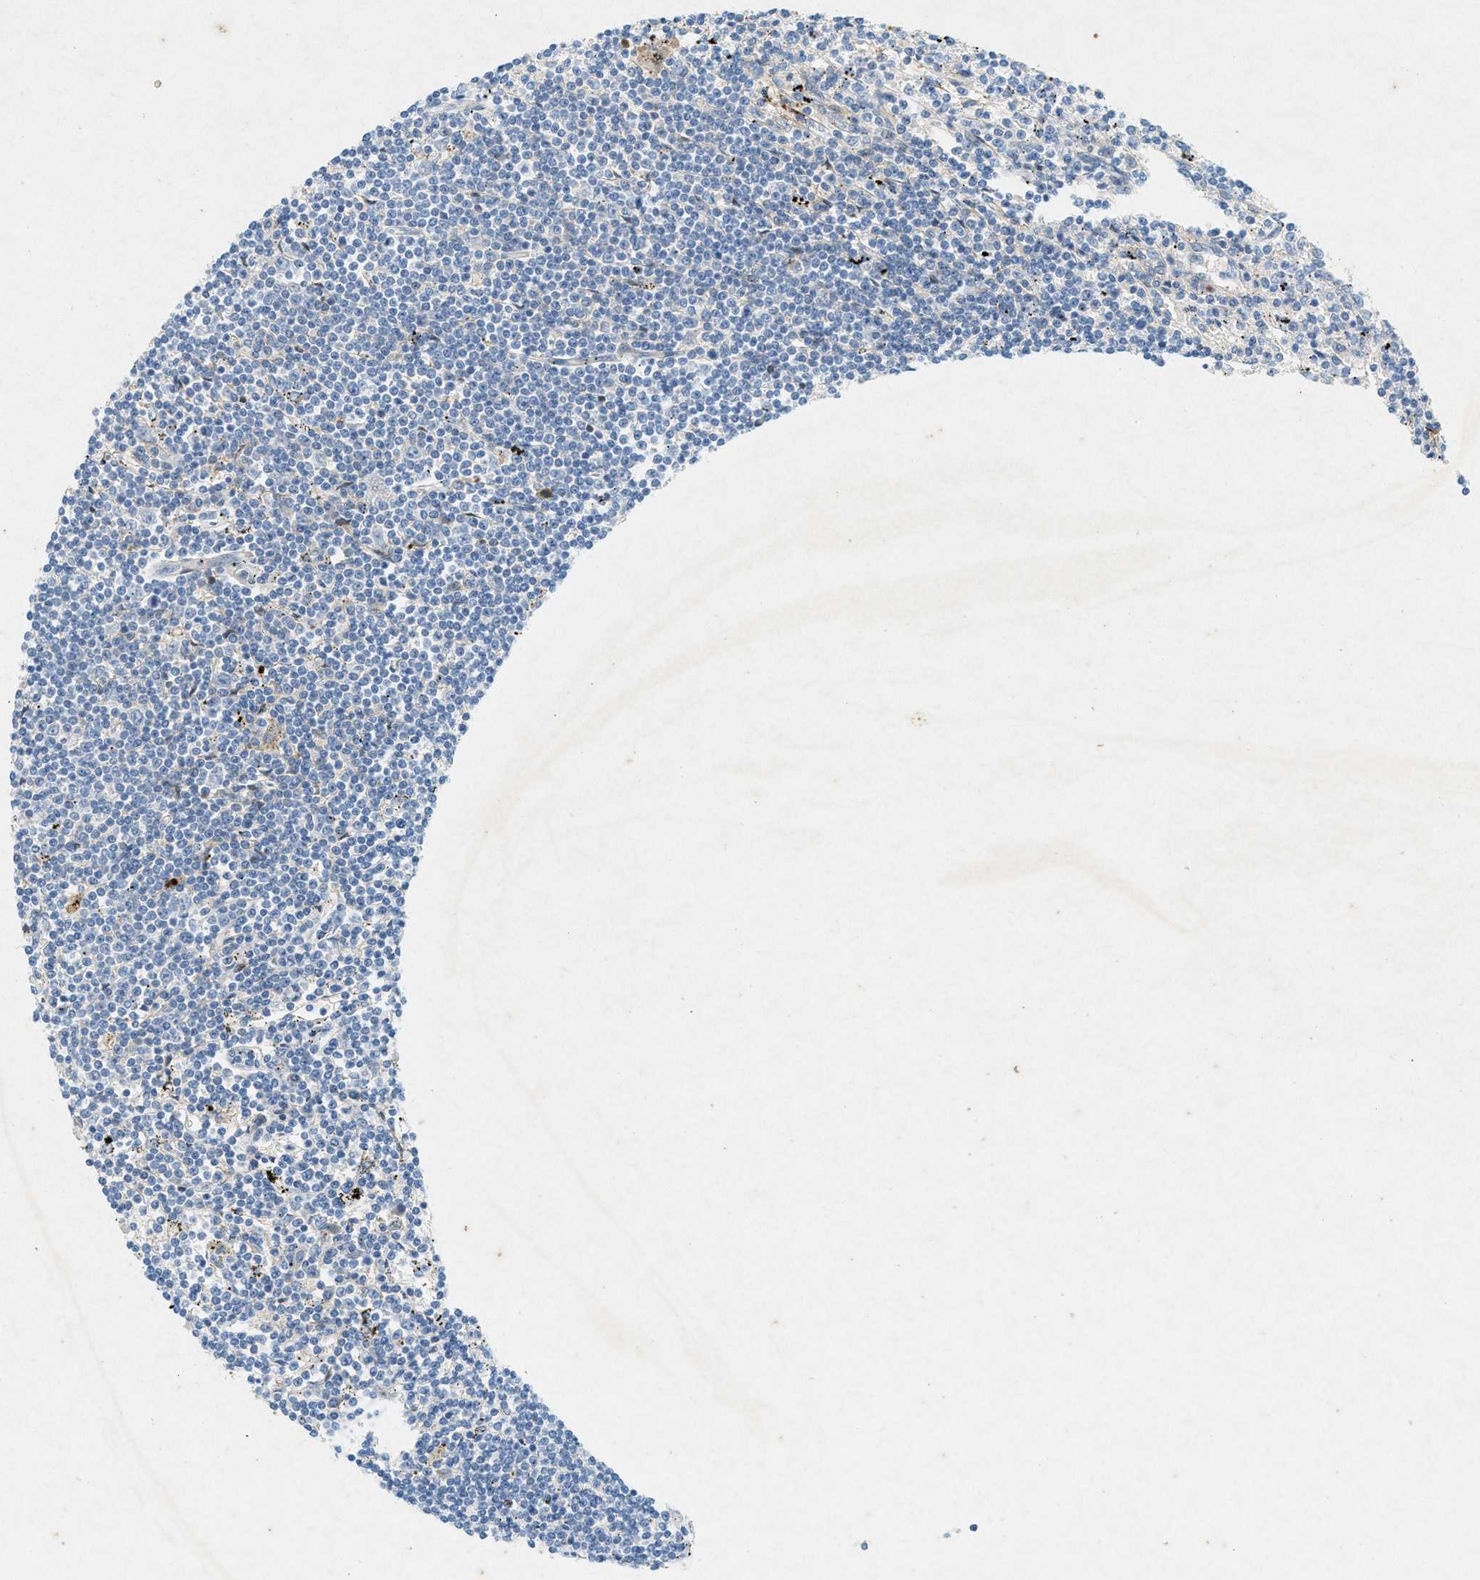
{"staining": {"intensity": "negative", "quantity": "none", "location": "none"}, "tissue": "lymphoma", "cell_type": "Tumor cells", "image_type": "cancer", "snomed": [{"axis": "morphology", "description": "Malignant lymphoma, non-Hodgkin's type, Low grade"}, {"axis": "topography", "description": "Spleen"}], "caption": "This is a histopathology image of immunohistochemistry staining of low-grade malignant lymphoma, non-Hodgkin's type, which shows no positivity in tumor cells. The staining was performed using DAB to visualize the protein expression in brown, while the nuclei were stained in blue with hematoxylin (Magnification: 20x).", "gene": "F2", "patient": {"sex": "male", "age": 76}}